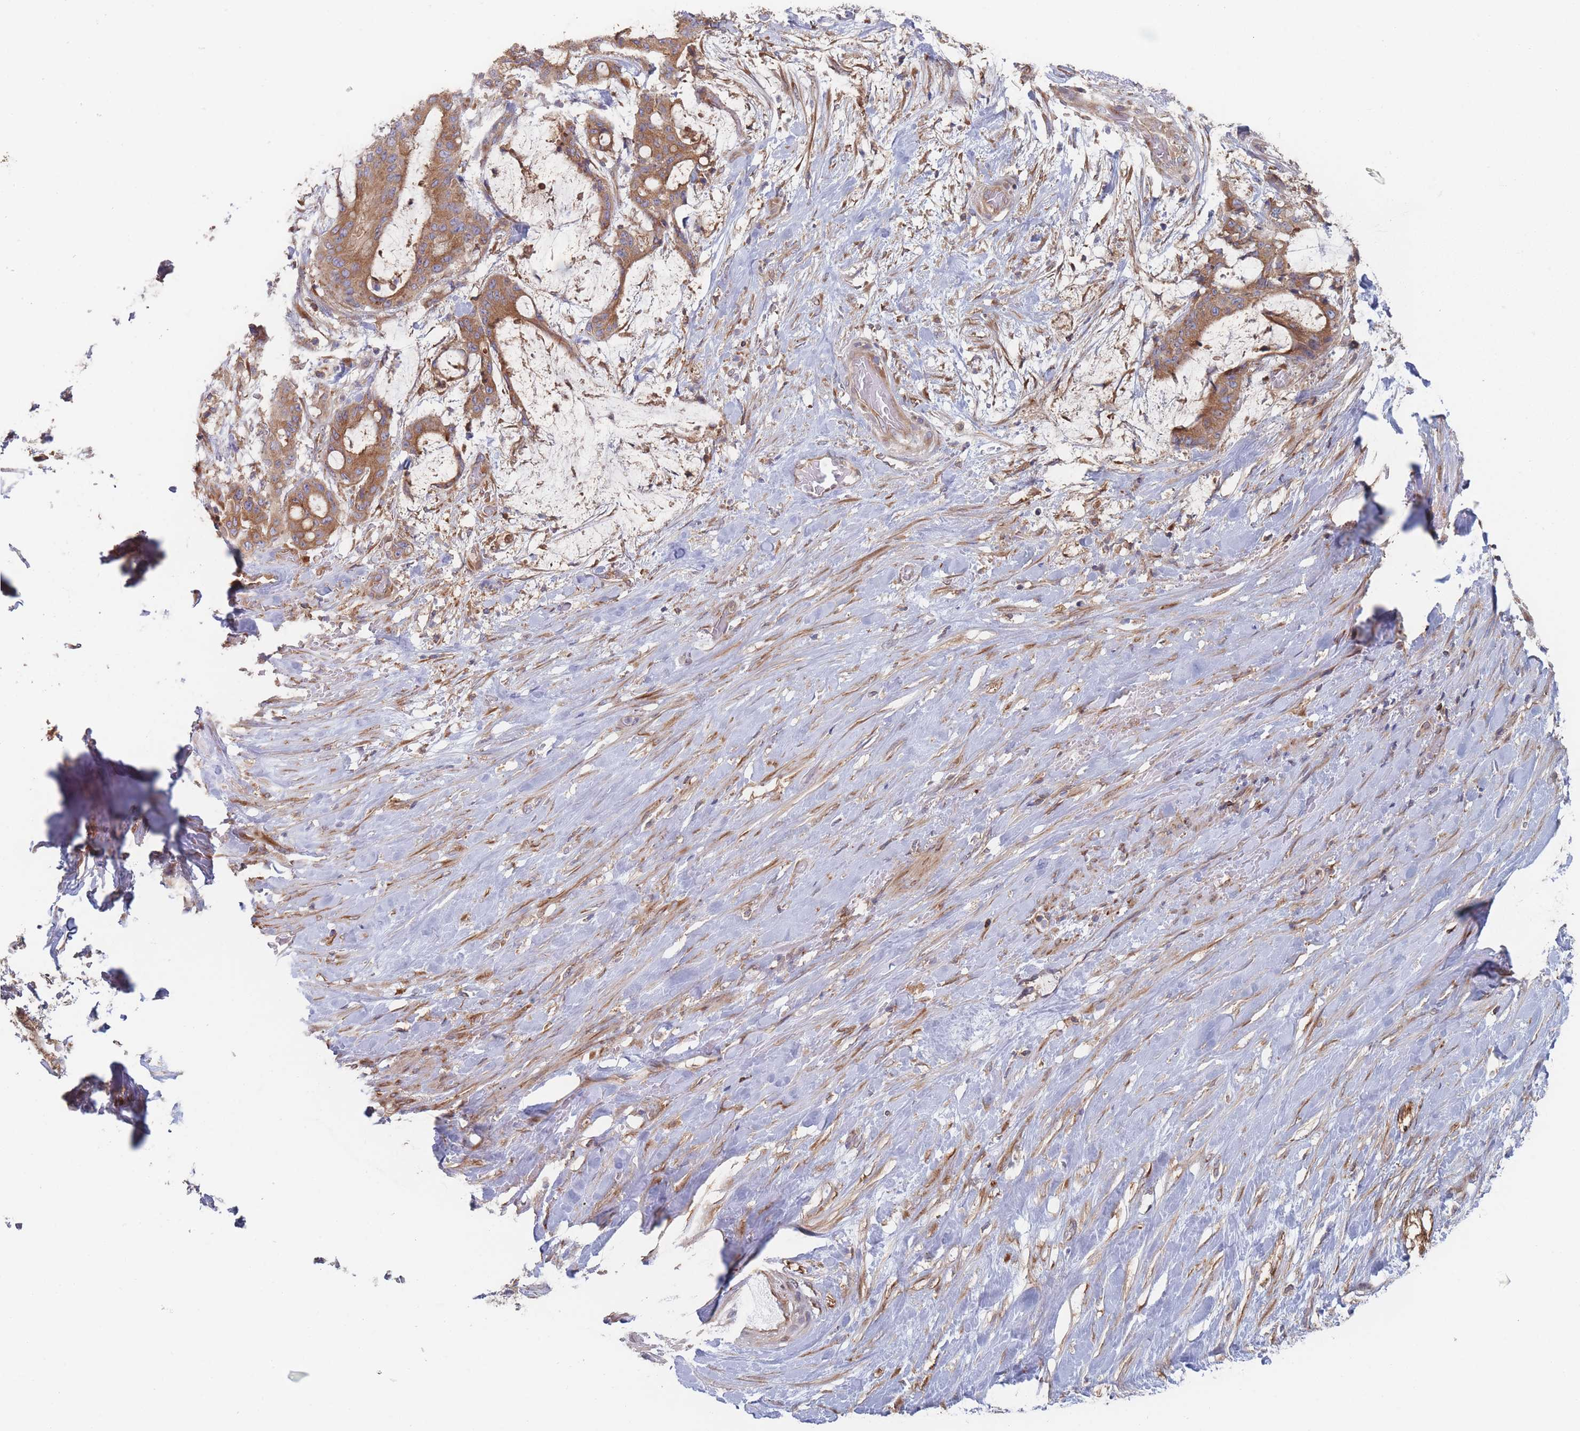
{"staining": {"intensity": "moderate", "quantity": ">75%", "location": "cytoplasmic/membranous"}, "tissue": "liver cancer", "cell_type": "Tumor cells", "image_type": "cancer", "snomed": [{"axis": "morphology", "description": "Normal tissue, NOS"}, {"axis": "morphology", "description": "Cholangiocarcinoma"}, {"axis": "topography", "description": "Liver"}, {"axis": "topography", "description": "Peripheral nerve tissue"}], "caption": "IHC of cholangiocarcinoma (liver) demonstrates medium levels of moderate cytoplasmic/membranous staining in about >75% of tumor cells. Using DAB (brown) and hematoxylin (blue) stains, captured at high magnification using brightfield microscopy.", "gene": "KDSR", "patient": {"sex": "female", "age": 73}}